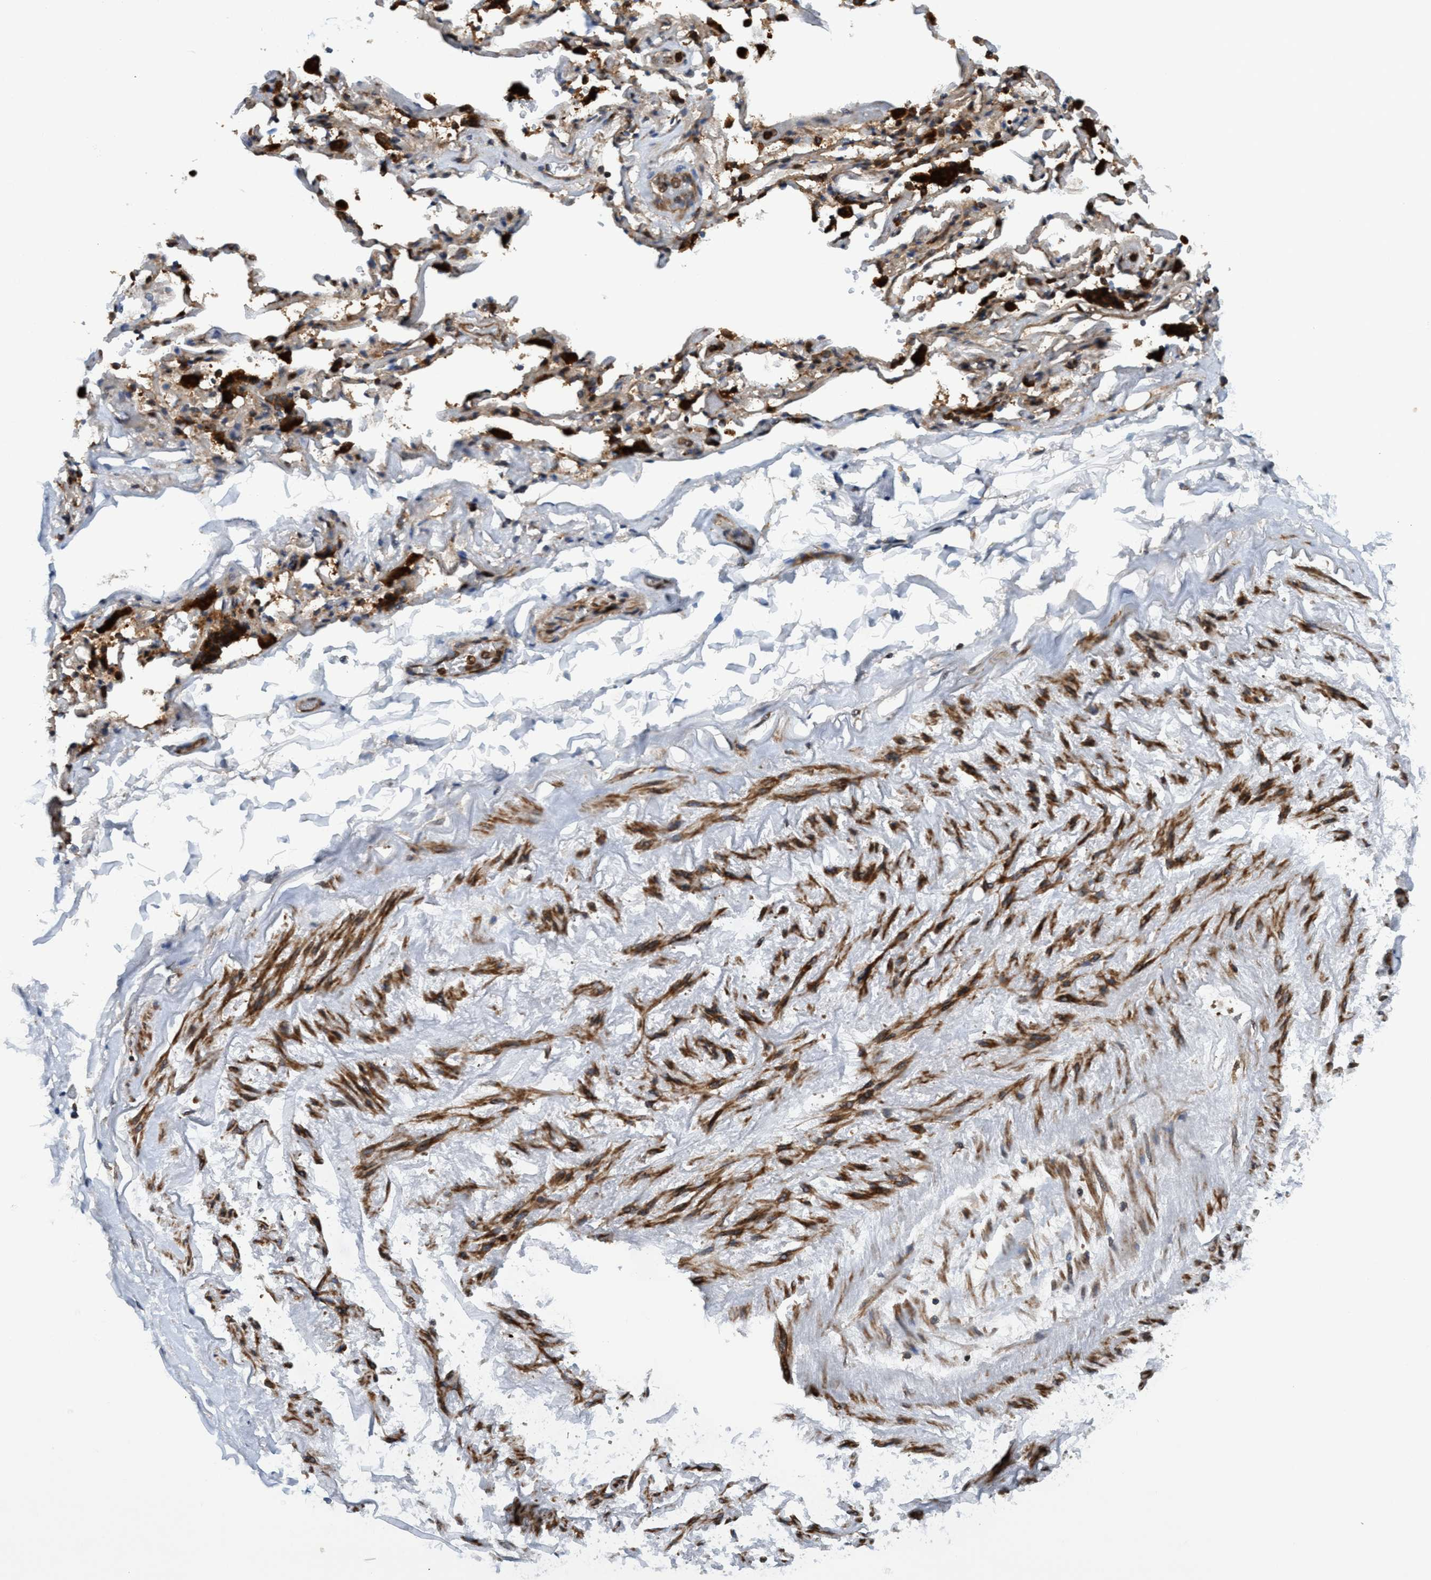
{"staining": {"intensity": "moderate", "quantity": ">75%", "location": "cytoplasmic/membranous"}, "tissue": "adipose tissue", "cell_type": "Adipocytes", "image_type": "normal", "snomed": [{"axis": "morphology", "description": "Normal tissue, NOS"}, {"axis": "topography", "description": "Cartilage tissue"}, {"axis": "topography", "description": "Lung"}], "caption": "Immunohistochemical staining of normal adipose tissue exhibits moderate cytoplasmic/membranous protein expression in approximately >75% of adipocytes.", "gene": "SLC16A3", "patient": {"sex": "female", "age": 77}}